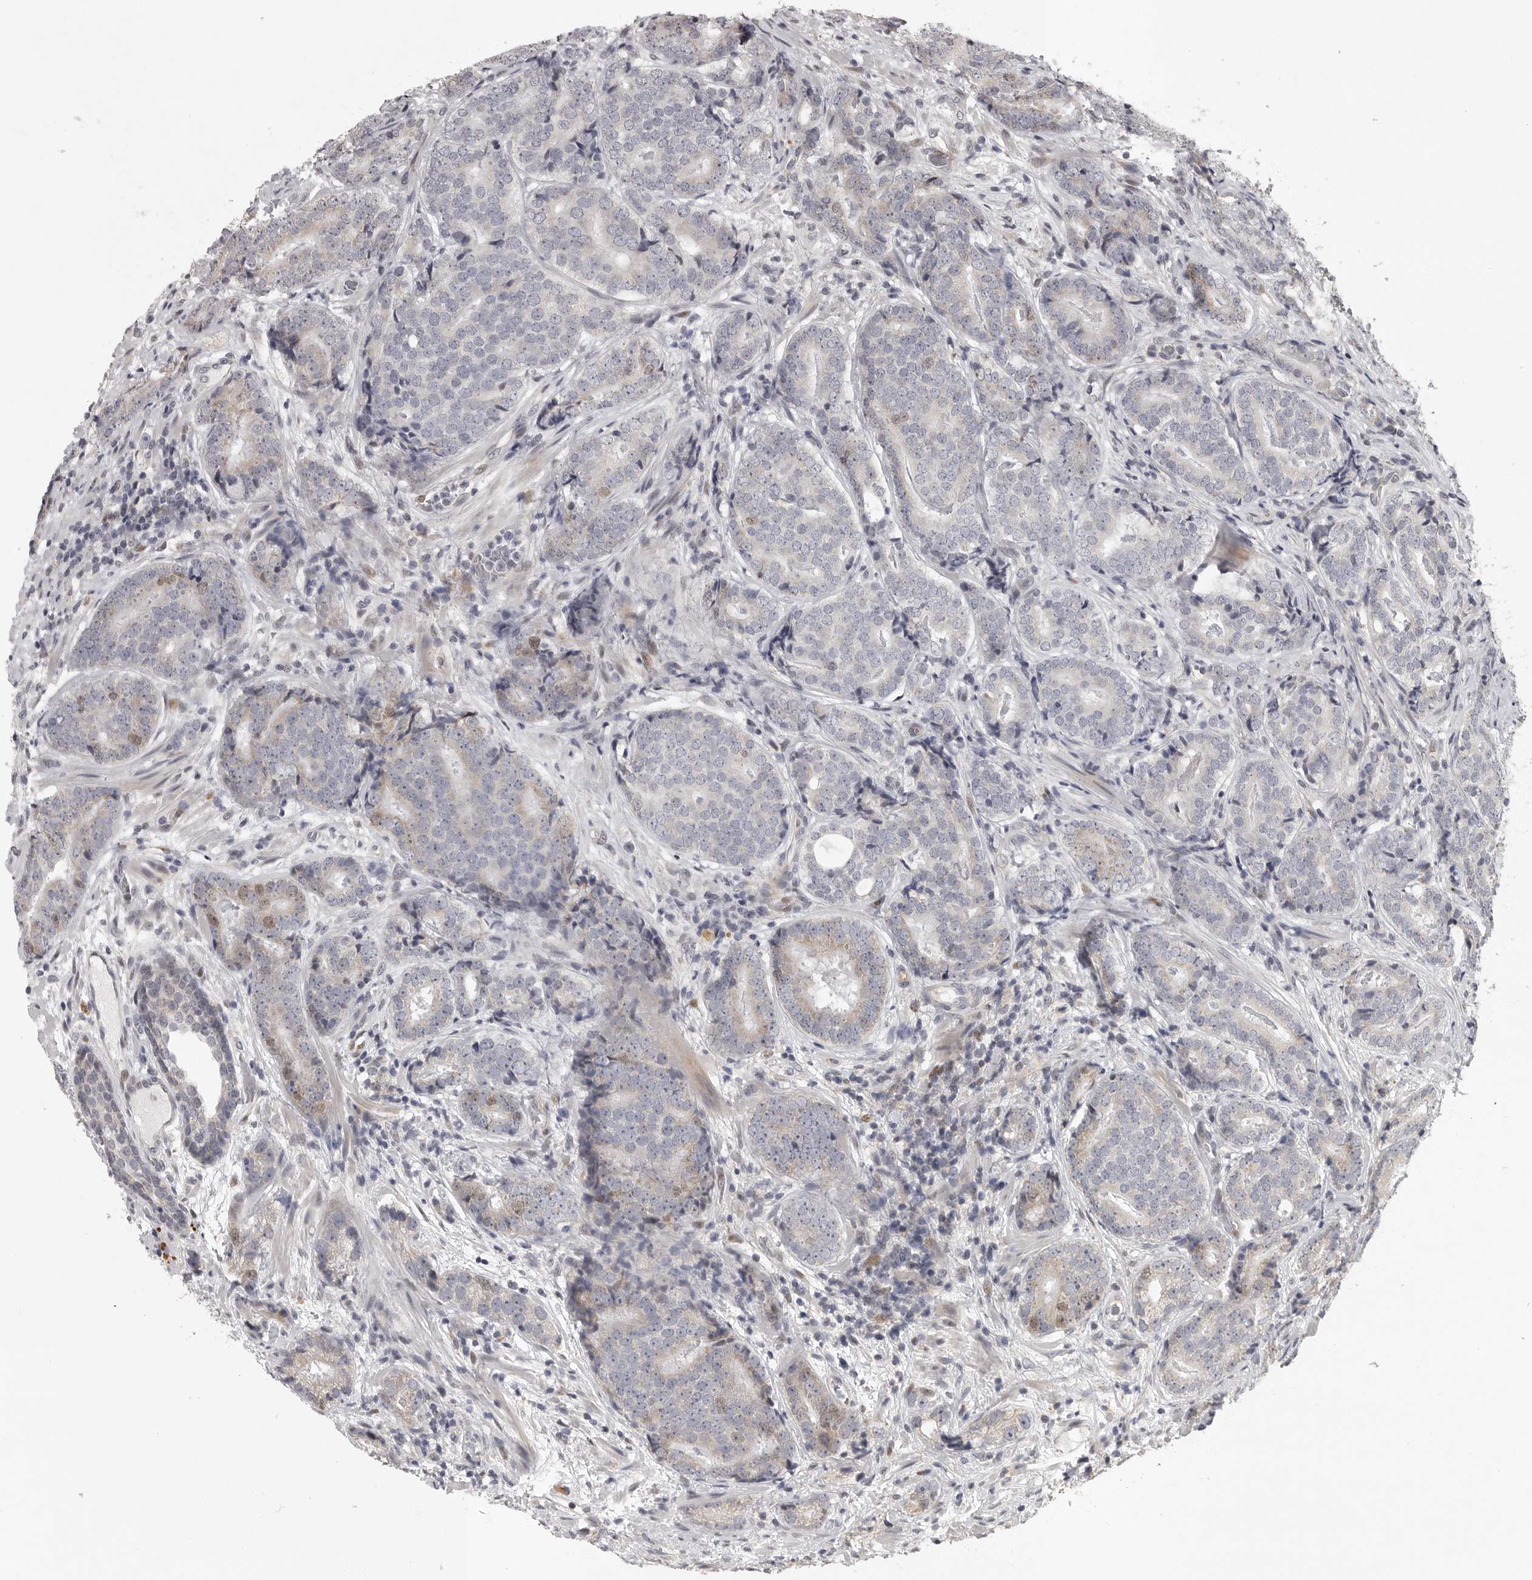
{"staining": {"intensity": "weak", "quantity": "<25%", "location": "cytoplasmic/membranous,nuclear"}, "tissue": "prostate cancer", "cell_type": "Tumor cells", "image_type": "cancer", "snomed": [{"axis": "morphology", "description": "Adenocarcinoma, High grade"}, {"axis": "topography", "description": "Prostate"}], "caption": "Immunohistochemical staining of high-grade adenocarcinoma (prostate) displays no significant positivity in tumor cells.", "gene": "POLE2", "patient": {"sex": "male", "age": 56}}